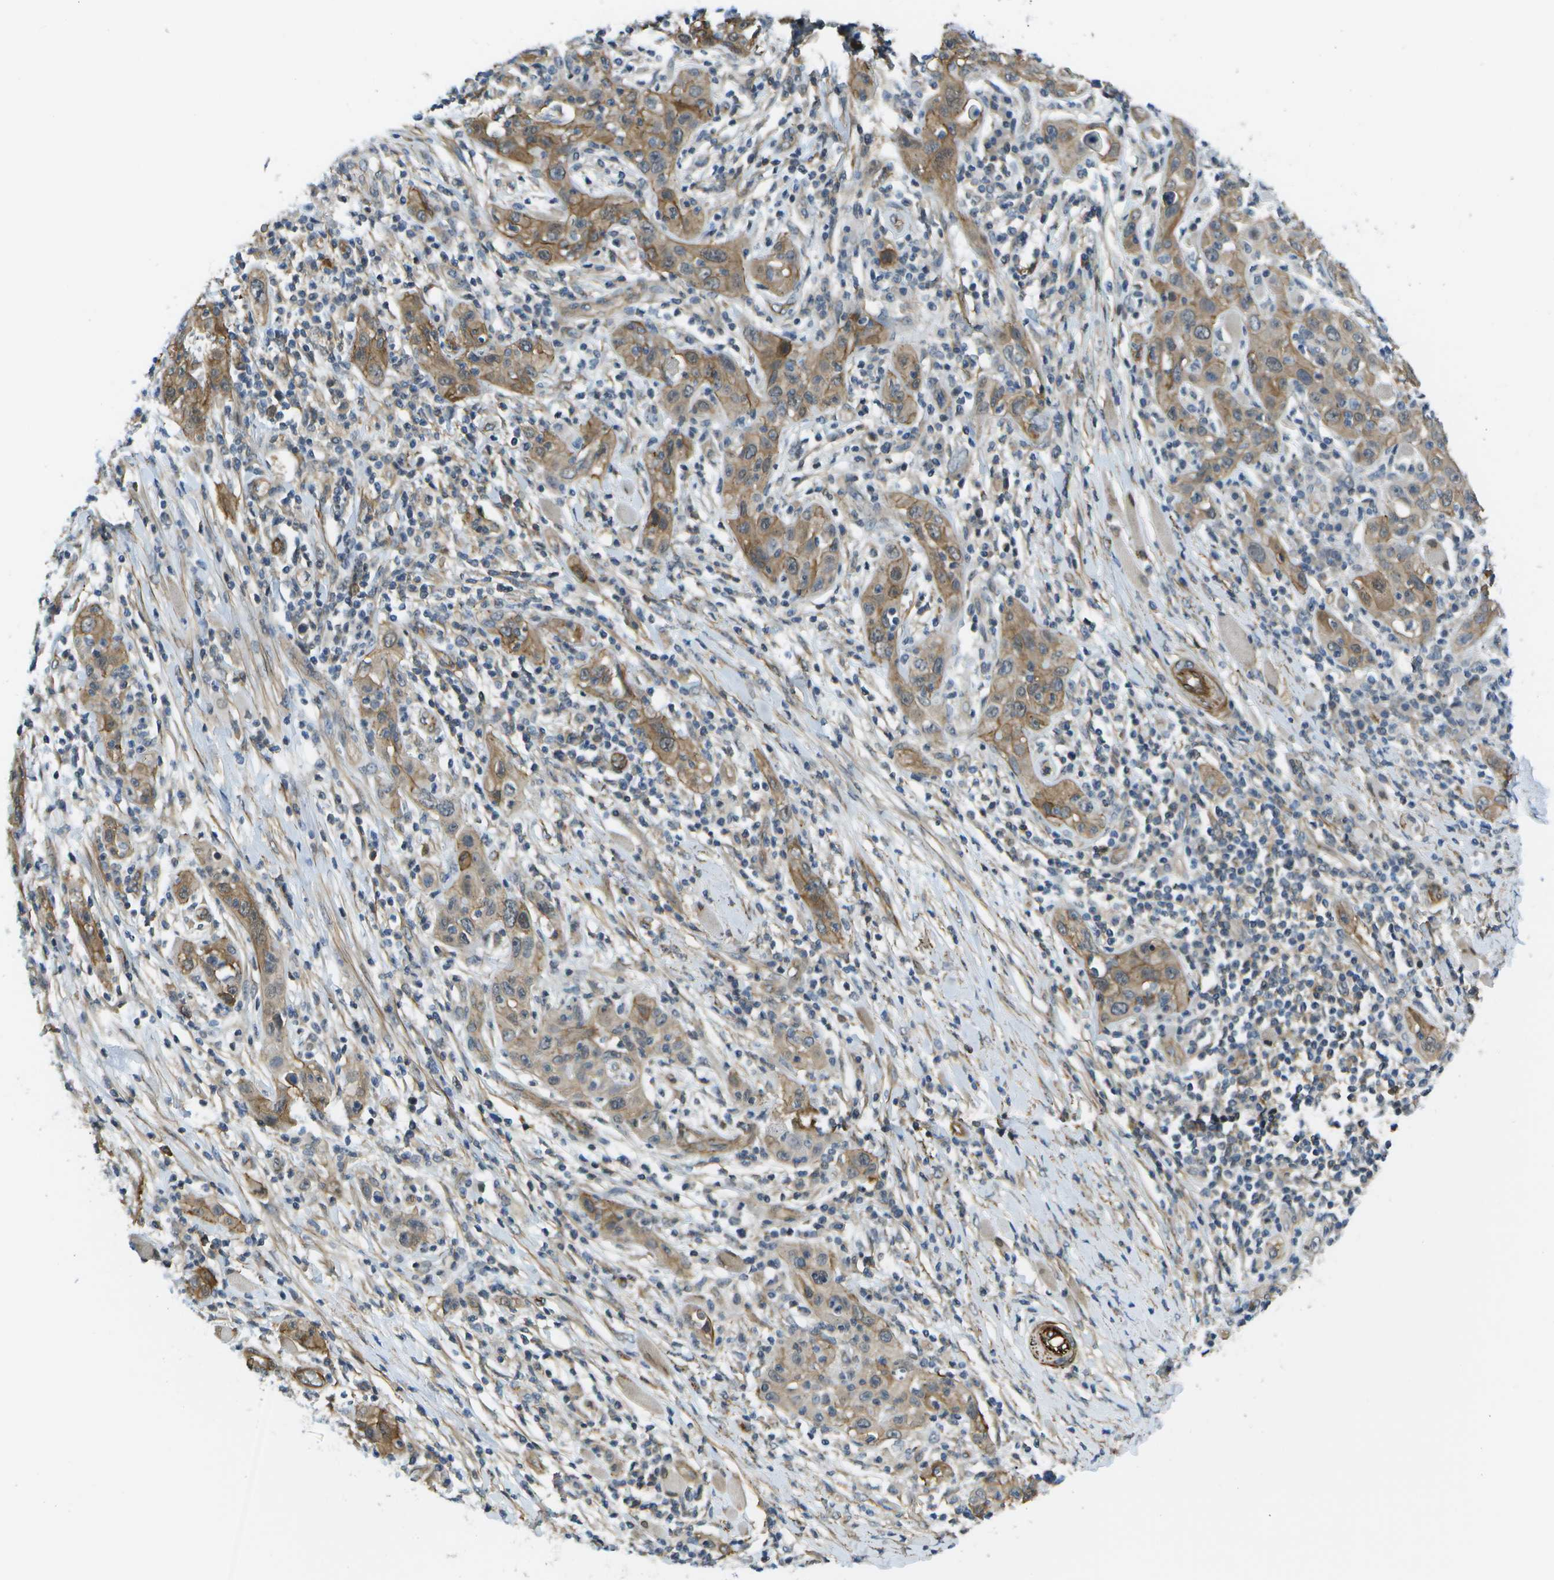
{"staining": {"intensity": "moderate", "quantity": ">75%", "location": "cytoplasmic/membranous"}, "tissue": "skin cancer", "cell_type": "Tumor cells", "image_type": "cancer", "snomed": [{"axis": "morphology", "description": "Squamous cell carcinoma, NOS"}, {"axis": "topography", "description": "Skin"}], "caption": "A micrograph of skin squamous cell carcinoma stained for a protein exhibits moderate cytoplasmic/membranous brown staining in tumor cells.", "gene": "KIAA0040", "patient": {"sex": "female", "age": 88}}